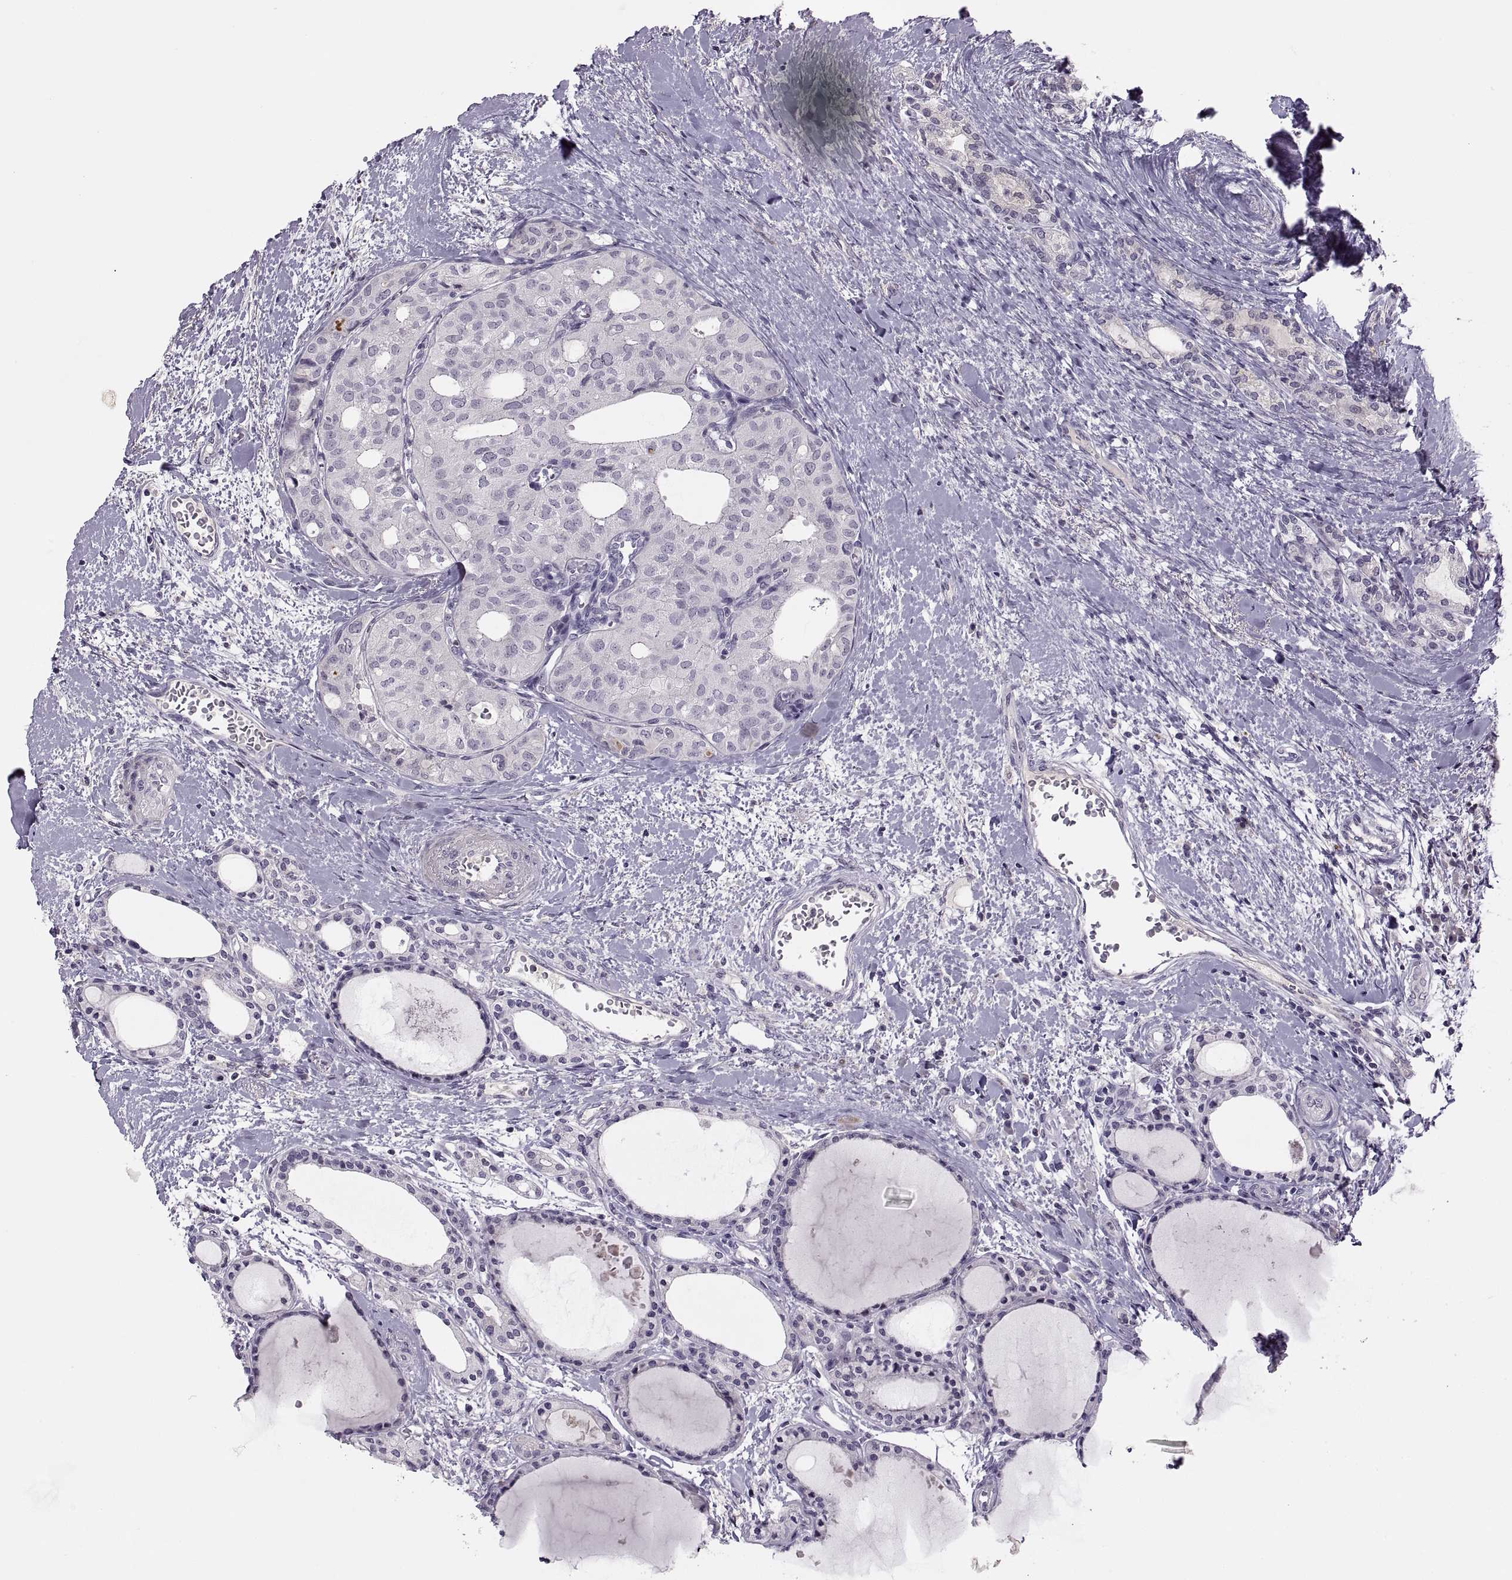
{"staining": {"intensity": "negative", "quantity": "none", "location": "none"}, "tissue": "thyroid cancer", "cell_type": "Tumor cells", "image_type": "cancer", "snomed": [{"axis": "morphology", "description": "Follicular adenoma carcinoma, NOS"}, {"axis": "topography", "description": "Thyroid gland"}], "caption": "This is an immunohistochemistry (IHC) micrograph of follicular adenoma carcinoma (thyroid). There is no expression in tumor cells.", "gene": "CHCT1", "patient": {"sex": "male", "age": 75}}